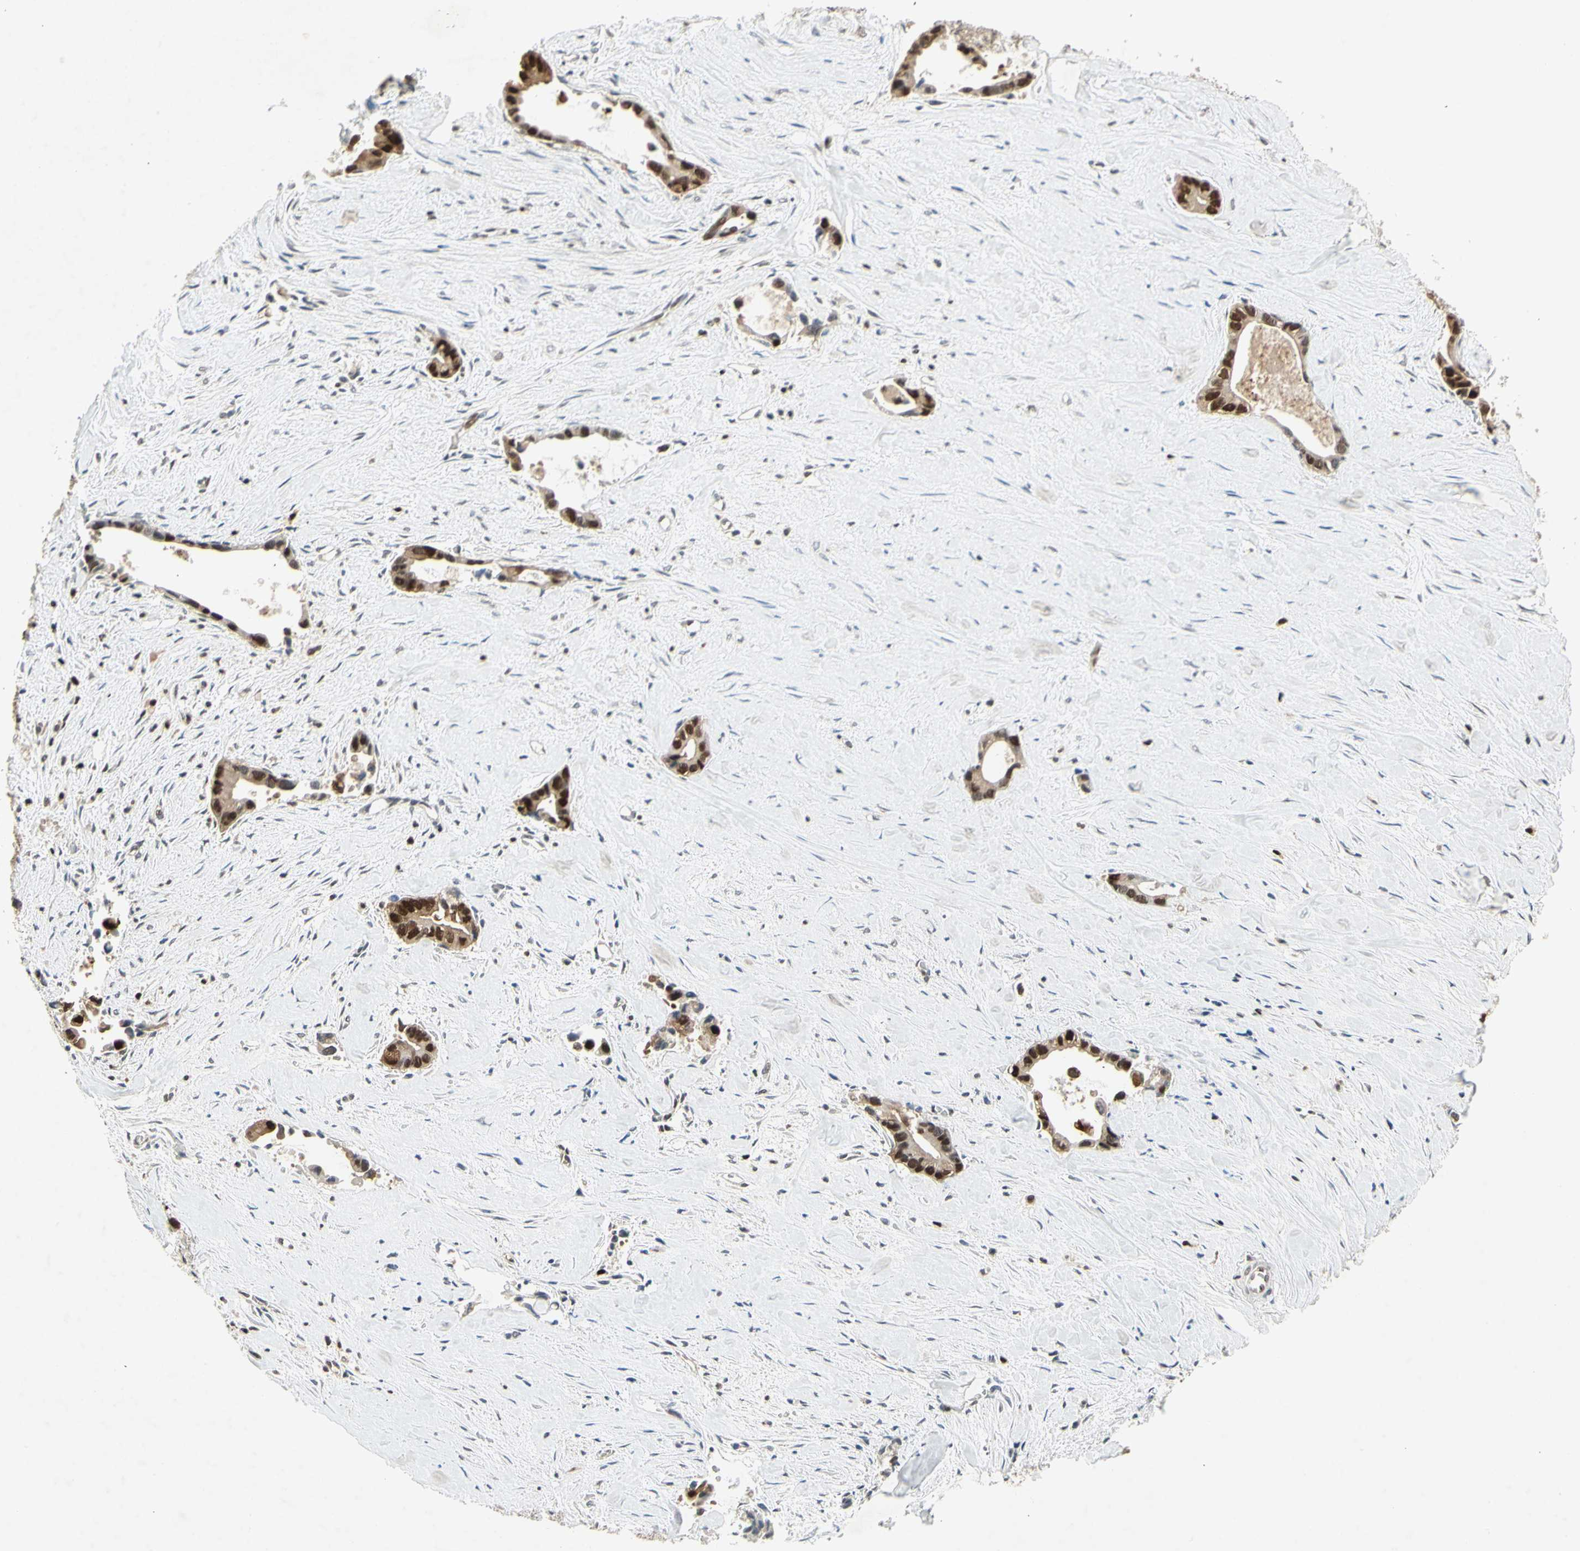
{"staining": {"intensity": "moderate", "quantity": ">75%", "location": "cytoplasmic/membranous,nuclear"}, "tissue": "liver cancer", "cell_type": "Tumor cells", "image_type": "cancer", "snomed": [{"axis": "morphology", "description": "Cholangiocarcinoma"}, {"axis": "topography", "description": "Liver"}], "caption": "Protein analysis of liver cancer (cholangiocarcinoma) tissue demonstrates moderate cytoplasmic/membranous and nuclear staining in about >75% of tumor cells.", "gene": "GSR", "patient": {"sex": "female", "age": 55}}